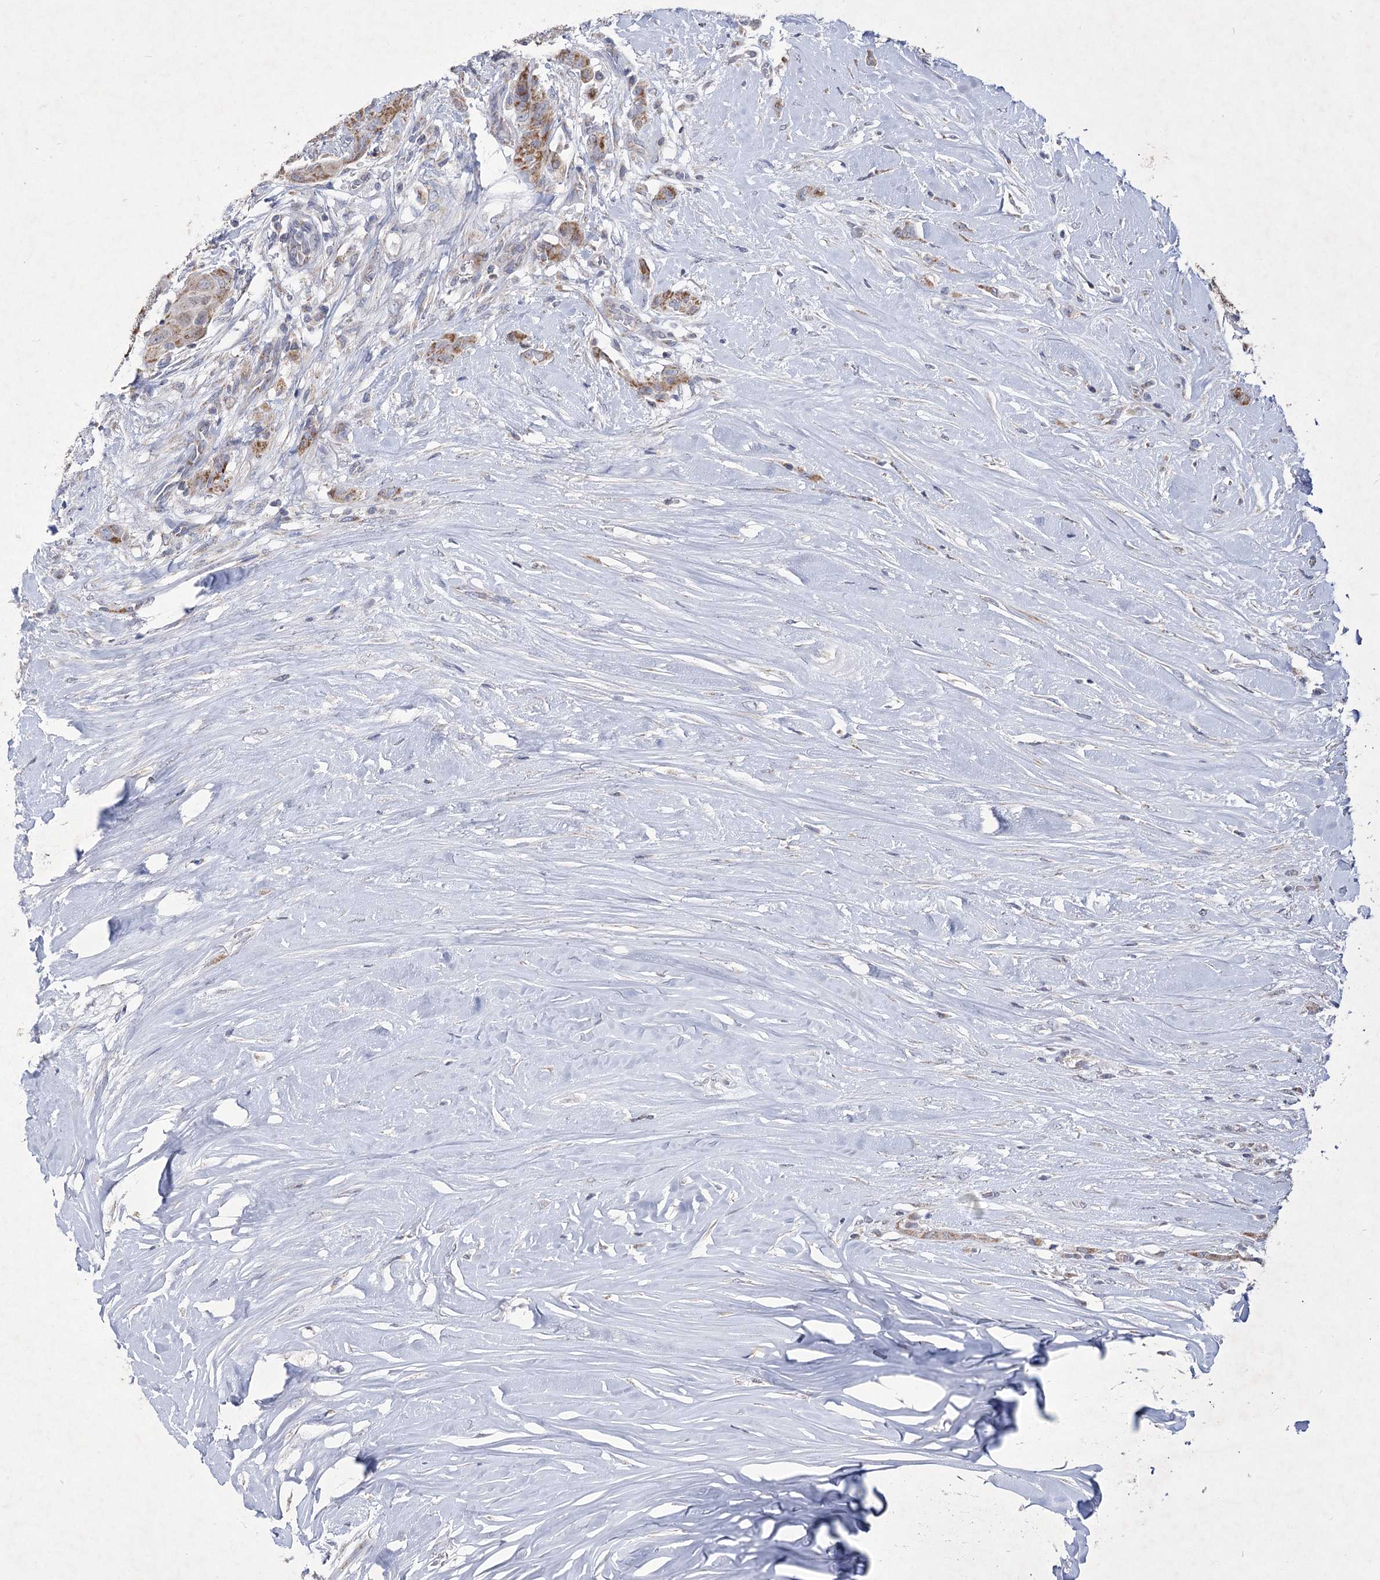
{"staining": {"intensity": "moderate", "quantity": ">75%", "location": "cytoplasmic/membranous"}, "tissue": "thyroid cancer", "cell_type": "Tumor cells", "image_type": "cancer", "snomed": [{"axis": "morphology", "description": "Papillary adenocarcinoma, NOS"}, {"axis": "topography", "description": "Thyroid gland"}], "caption": "A histopathology image of papillary adenocarcinoma (thyroid) stained for a protein demonstrates moderate cytoplasmic/membranous brown staining in tumor cells. Using DAB (3,3'-diaminobenzidine) (brown) and hematoxylin (blue) stains, captured at high magnification using brightfield microscopy.", "gene": "PDHB", "patient": {"sex": "female", "age": 59}}